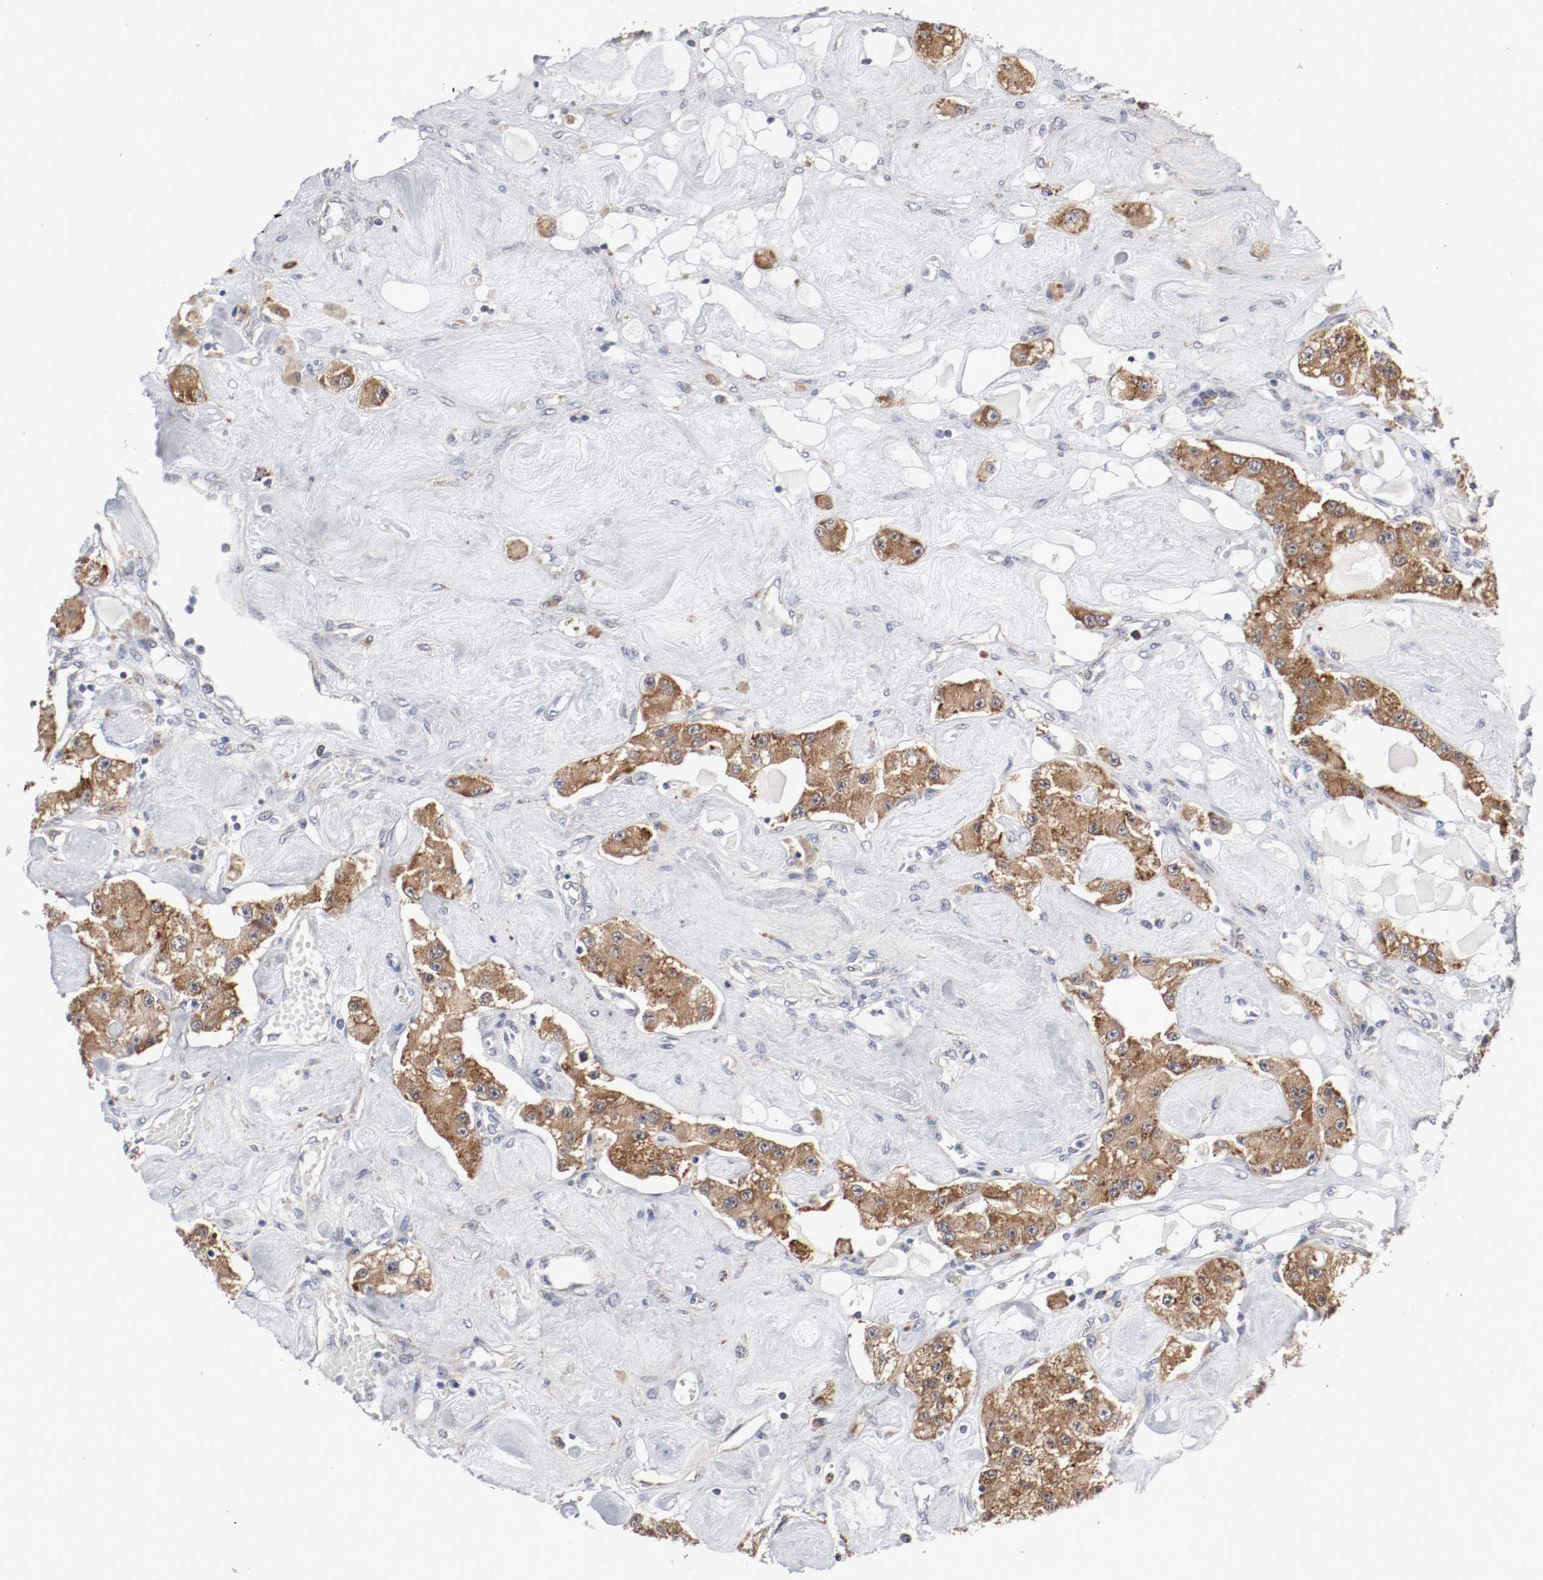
{"staining": {"intensity": "moderate", "quantity": ">75%", "location": "cytoplasmic/membranous"}, "tissue": "carcinoid", "cell_type": "Tumor cells", "image_type": "cancer", "snomed": [{"axis": "morphology", "description": "Carcinoid, malignant, NOS"}, {"axis": "topography", "description": "Pancreas"}], "caption": "A micrograph of human malignant carcinoid stained for a protein shows moderate cytoplasmic/membranous brown staining in tumor cells.", "gene": "FKBP3", "patient": {"sex": "male", "age": 41}}